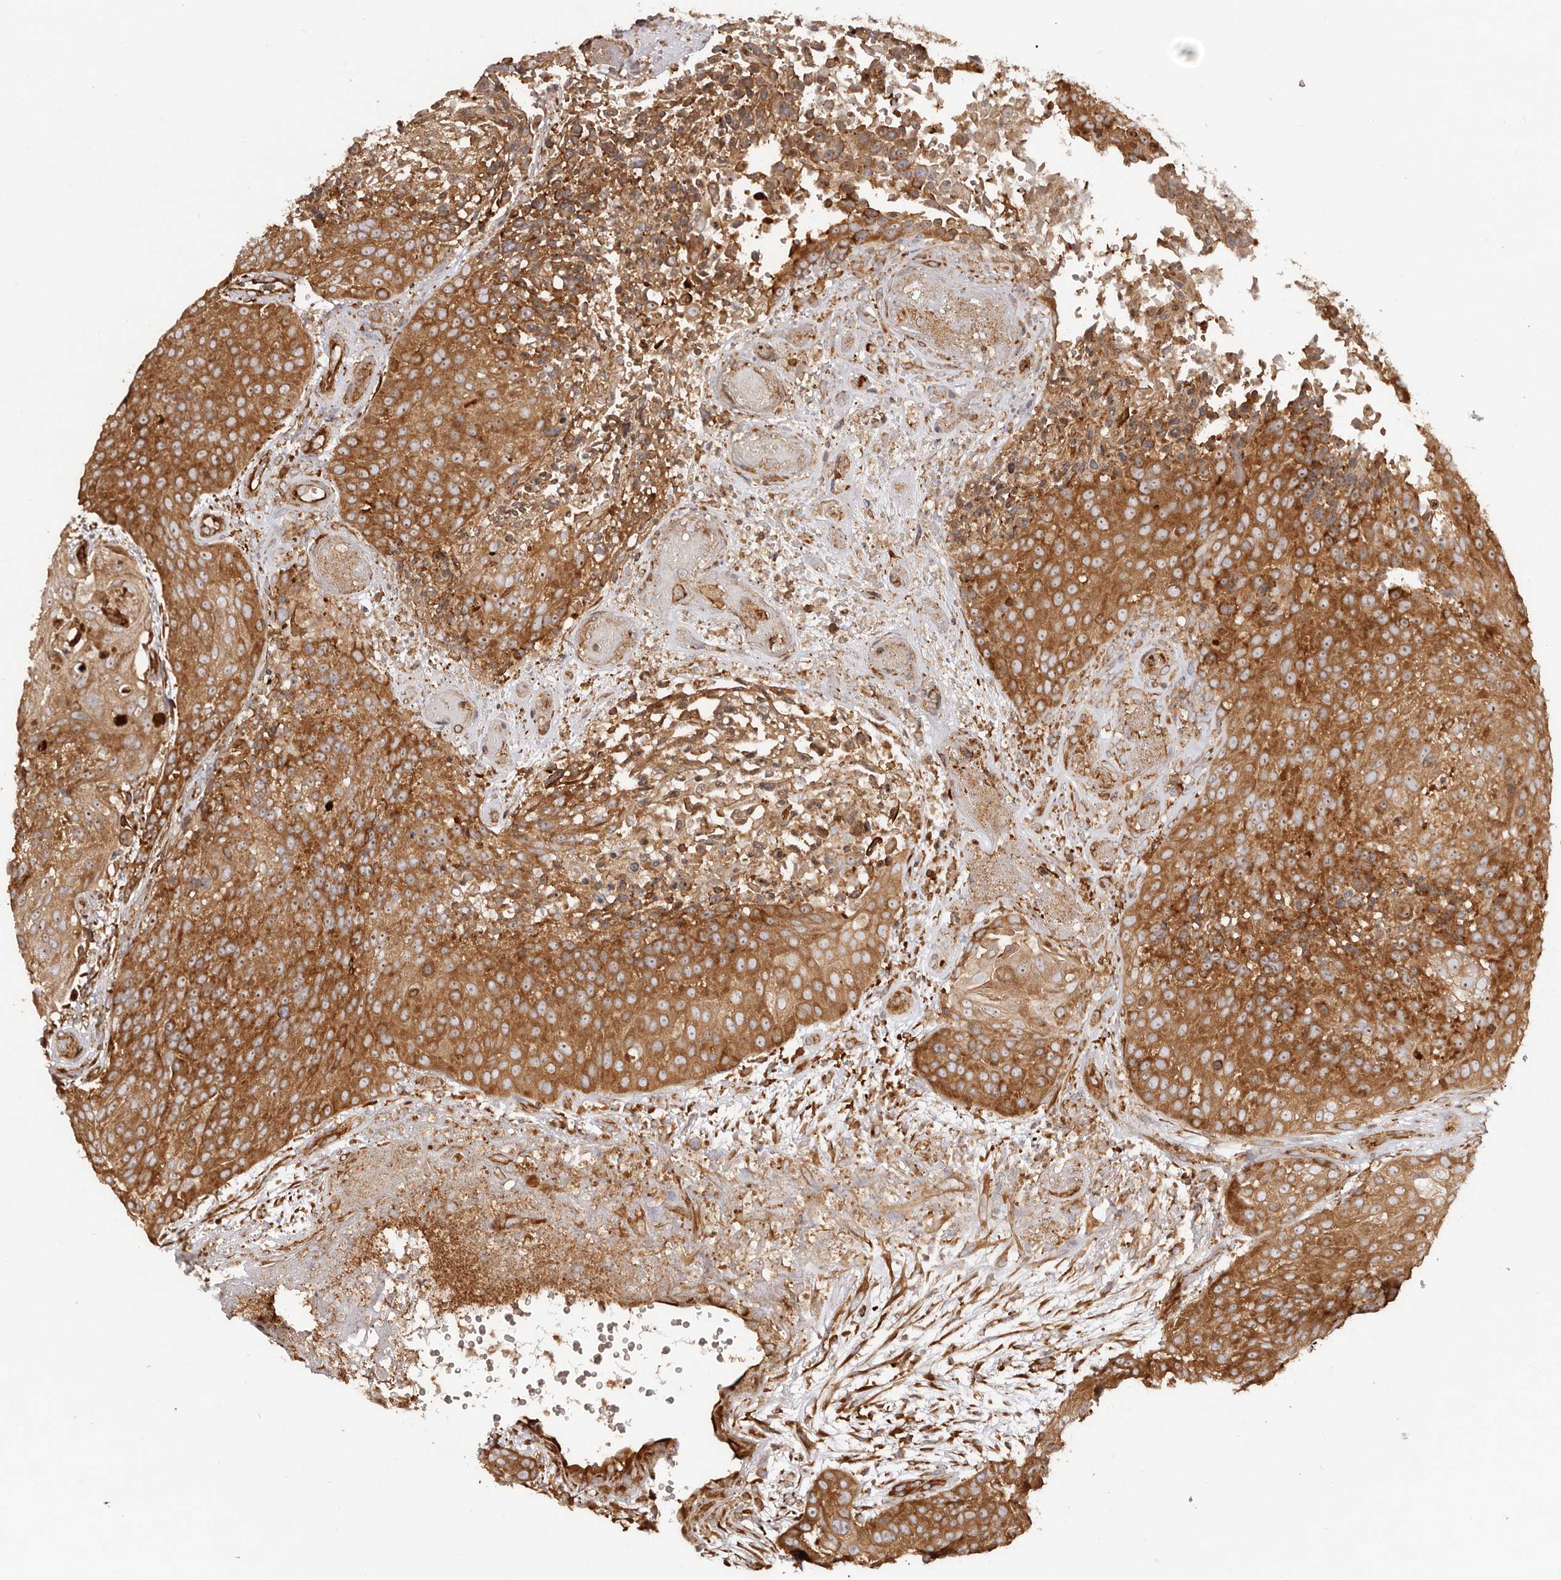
{"staining": {"intensity": "strong", "quantity": ">75%", "location": "cytoplasmic/membranous,nuclear"}, "tissue": "urothelial cancer", "cell_type": "Tumor cells", "image_type": "cancer", "snomed": [{"axis": "morphology", "description": "Urothelial carcinoma, High grade"}, {"axis": "topography", "description": "Urinary bladder"}], "caption": "Immunohistochemistry (IHC) (DAB (3,3'-diaminobenzidine)) staining of urothelial carcinoma (high-grade) demonstrates strong cytoplasmic/membranous and nuclear protein positivity in approximately >75% of tumor cells.", "gene": "RPS6", "patient": {"sex": "female", "age": 63}}